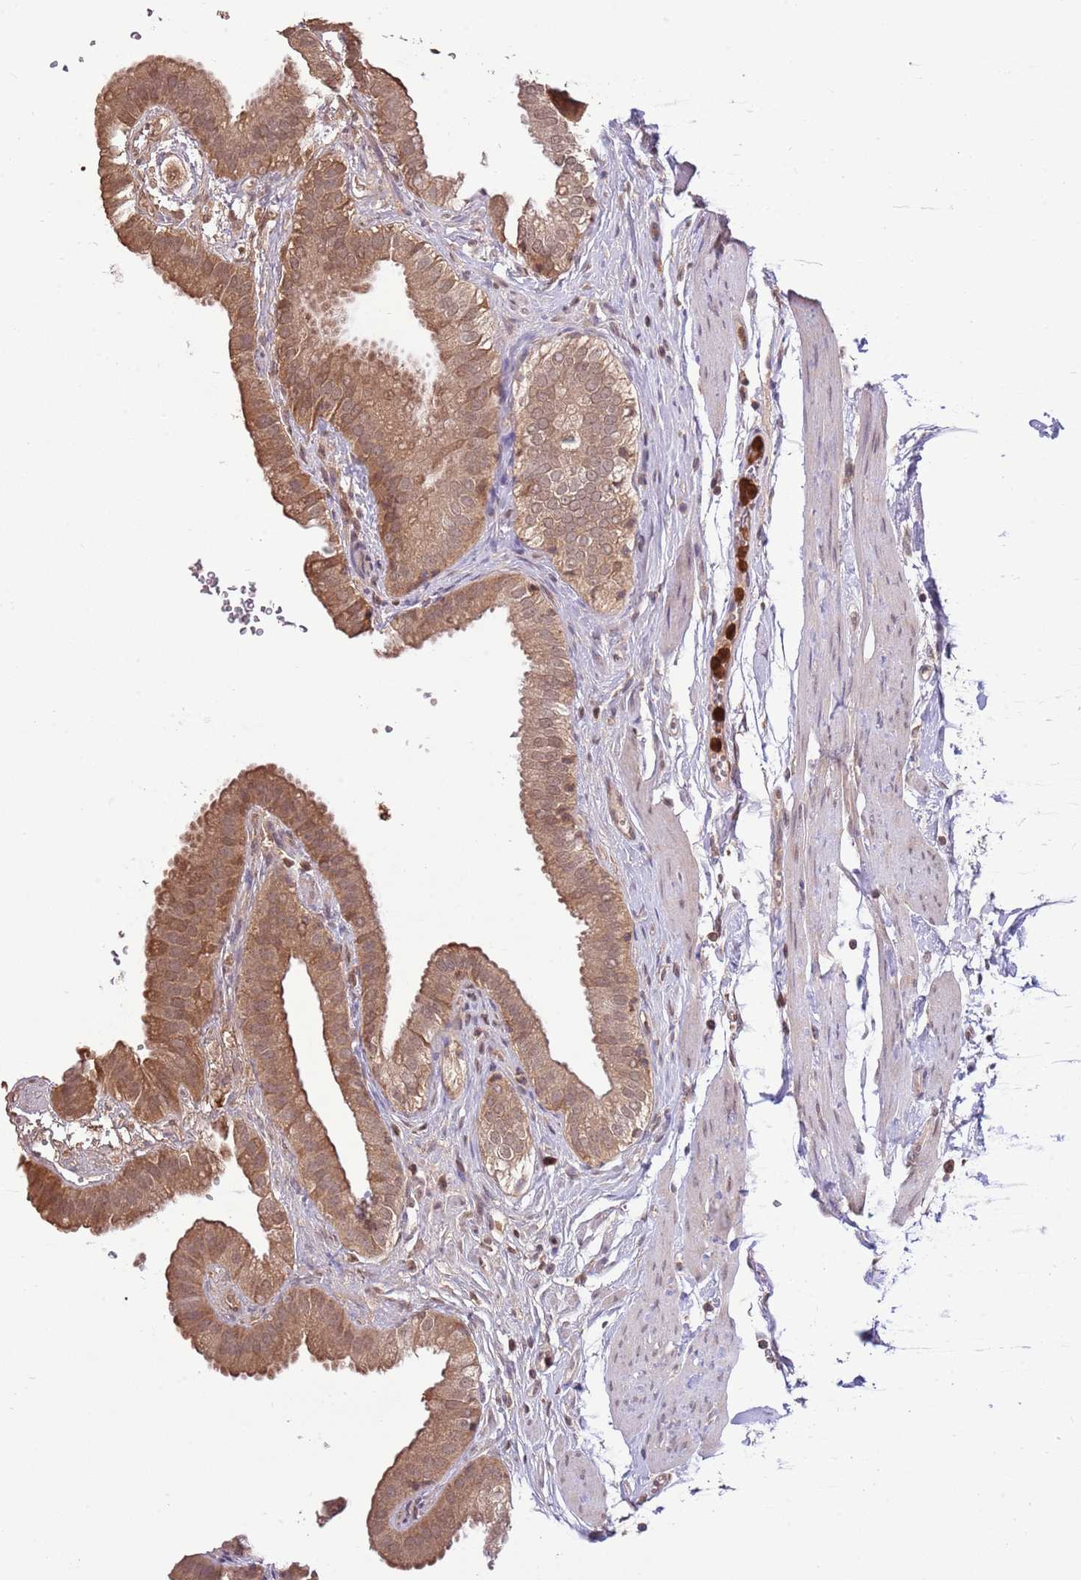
{"staining": {"intensity": "moderate", "quantity": ">75%", "location": "cytoplasmic/membranous,nuclear"}, "tissue": "gallbladder", "cell_type": "Glandular cells", "image_type": "normal", "snomed": [{"axis": "morphology", "description": "Normal tissue, NOS"}, {"axis": "topography", "description": "Gallbladder"}], "caption": "Immunohistochemical staining of normal gallbladder exhibits moderate cytoplasmic/membranous,nuclear protein staining in about >75% of glandular cells.", "gene": "AMIGO1", "patient": {"sex": "female", "age": 61}}